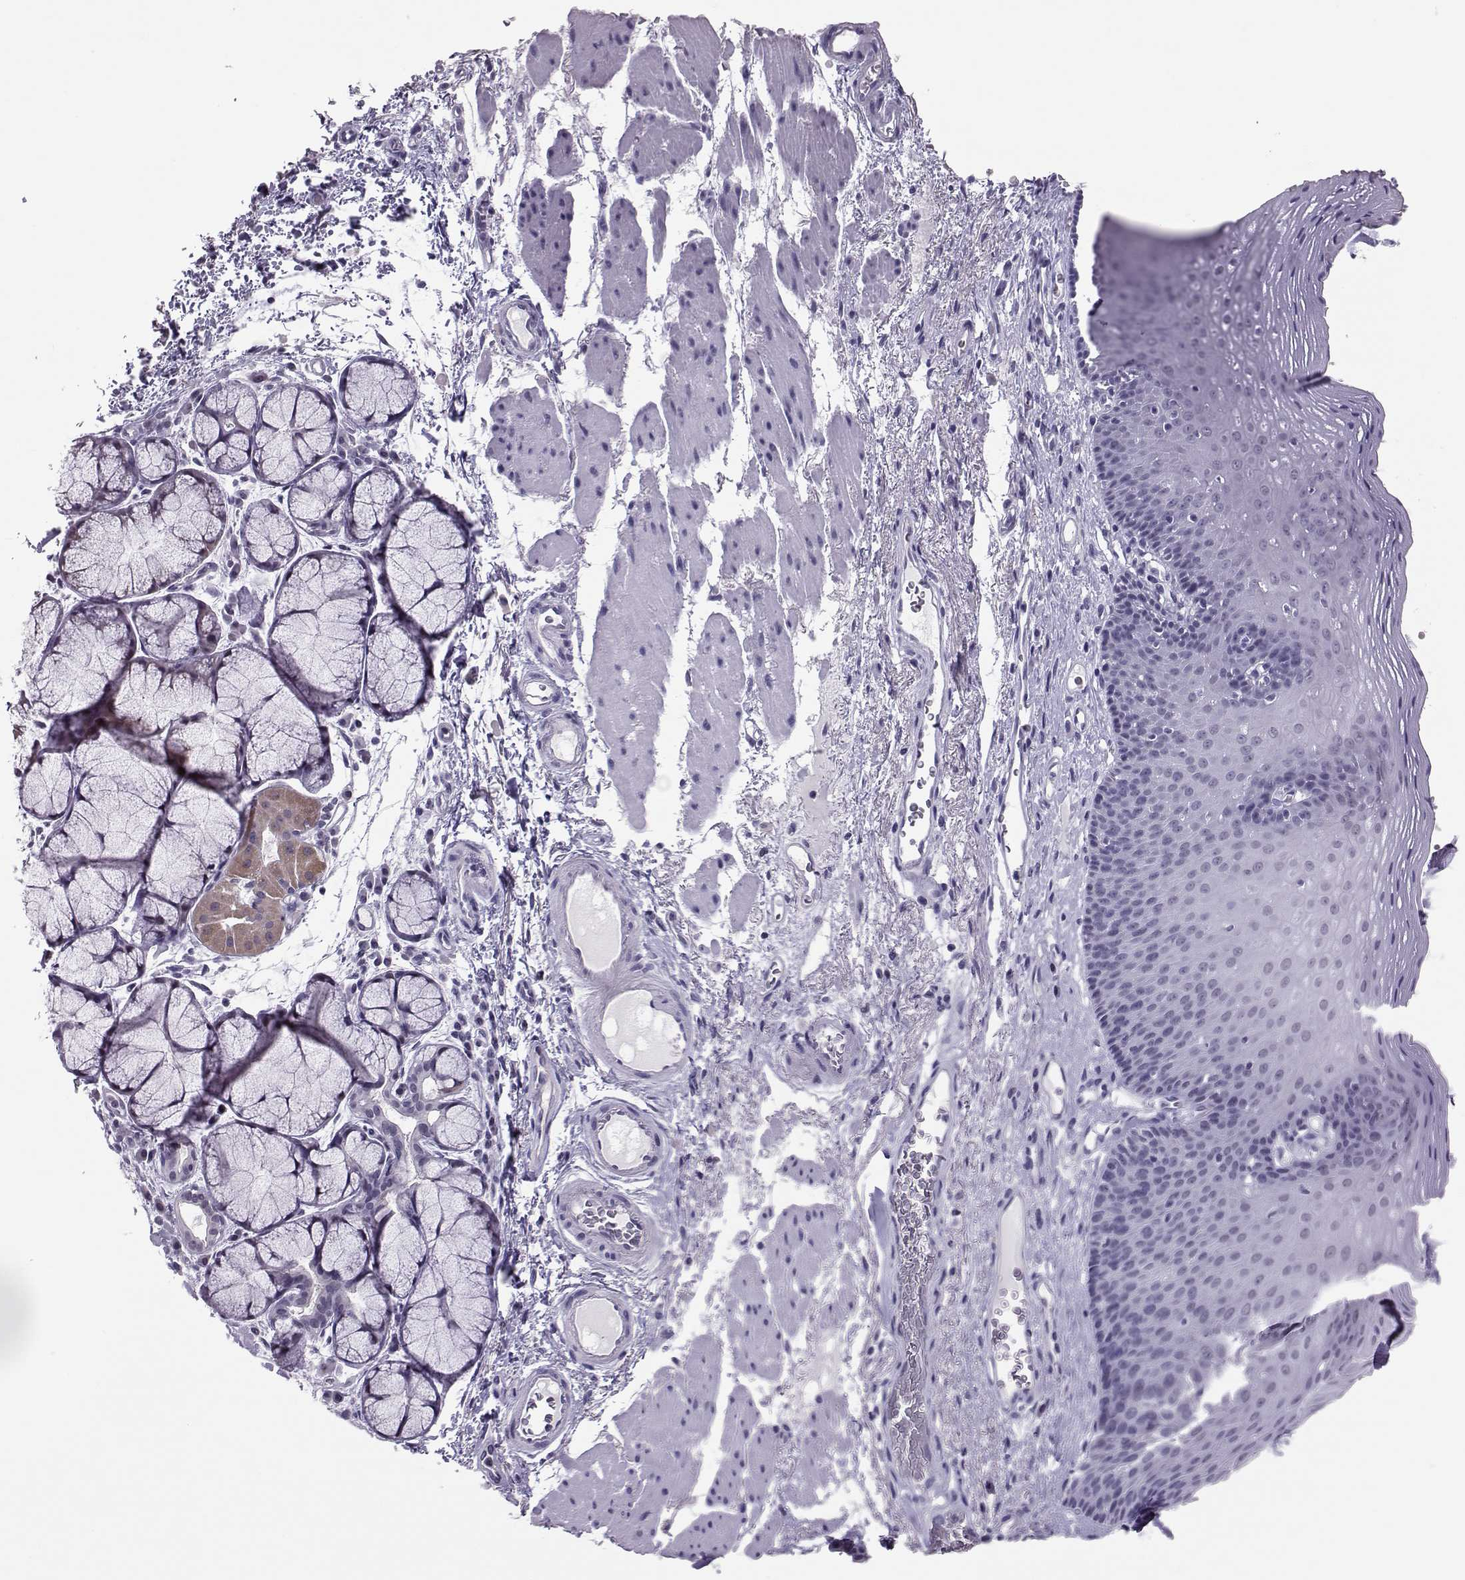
{"staining": {"intensity": "negative", "quantity": "none", "location": "none"}, "tissue": "esophagus", "cell_type": "Squamous epithelial cells", "image_type": "normal", "snomed": [{"axis": "morphology", "description": "Normal tissue, NOS"}, {"axis": "topography", "description": "Esophagus"}], "caption": "The micrograph reveals no significant positivity in squamous epithelial cells of esophagus.", "gene": "DNAAF1", "patient": {"sex": "male", "age": 76}}